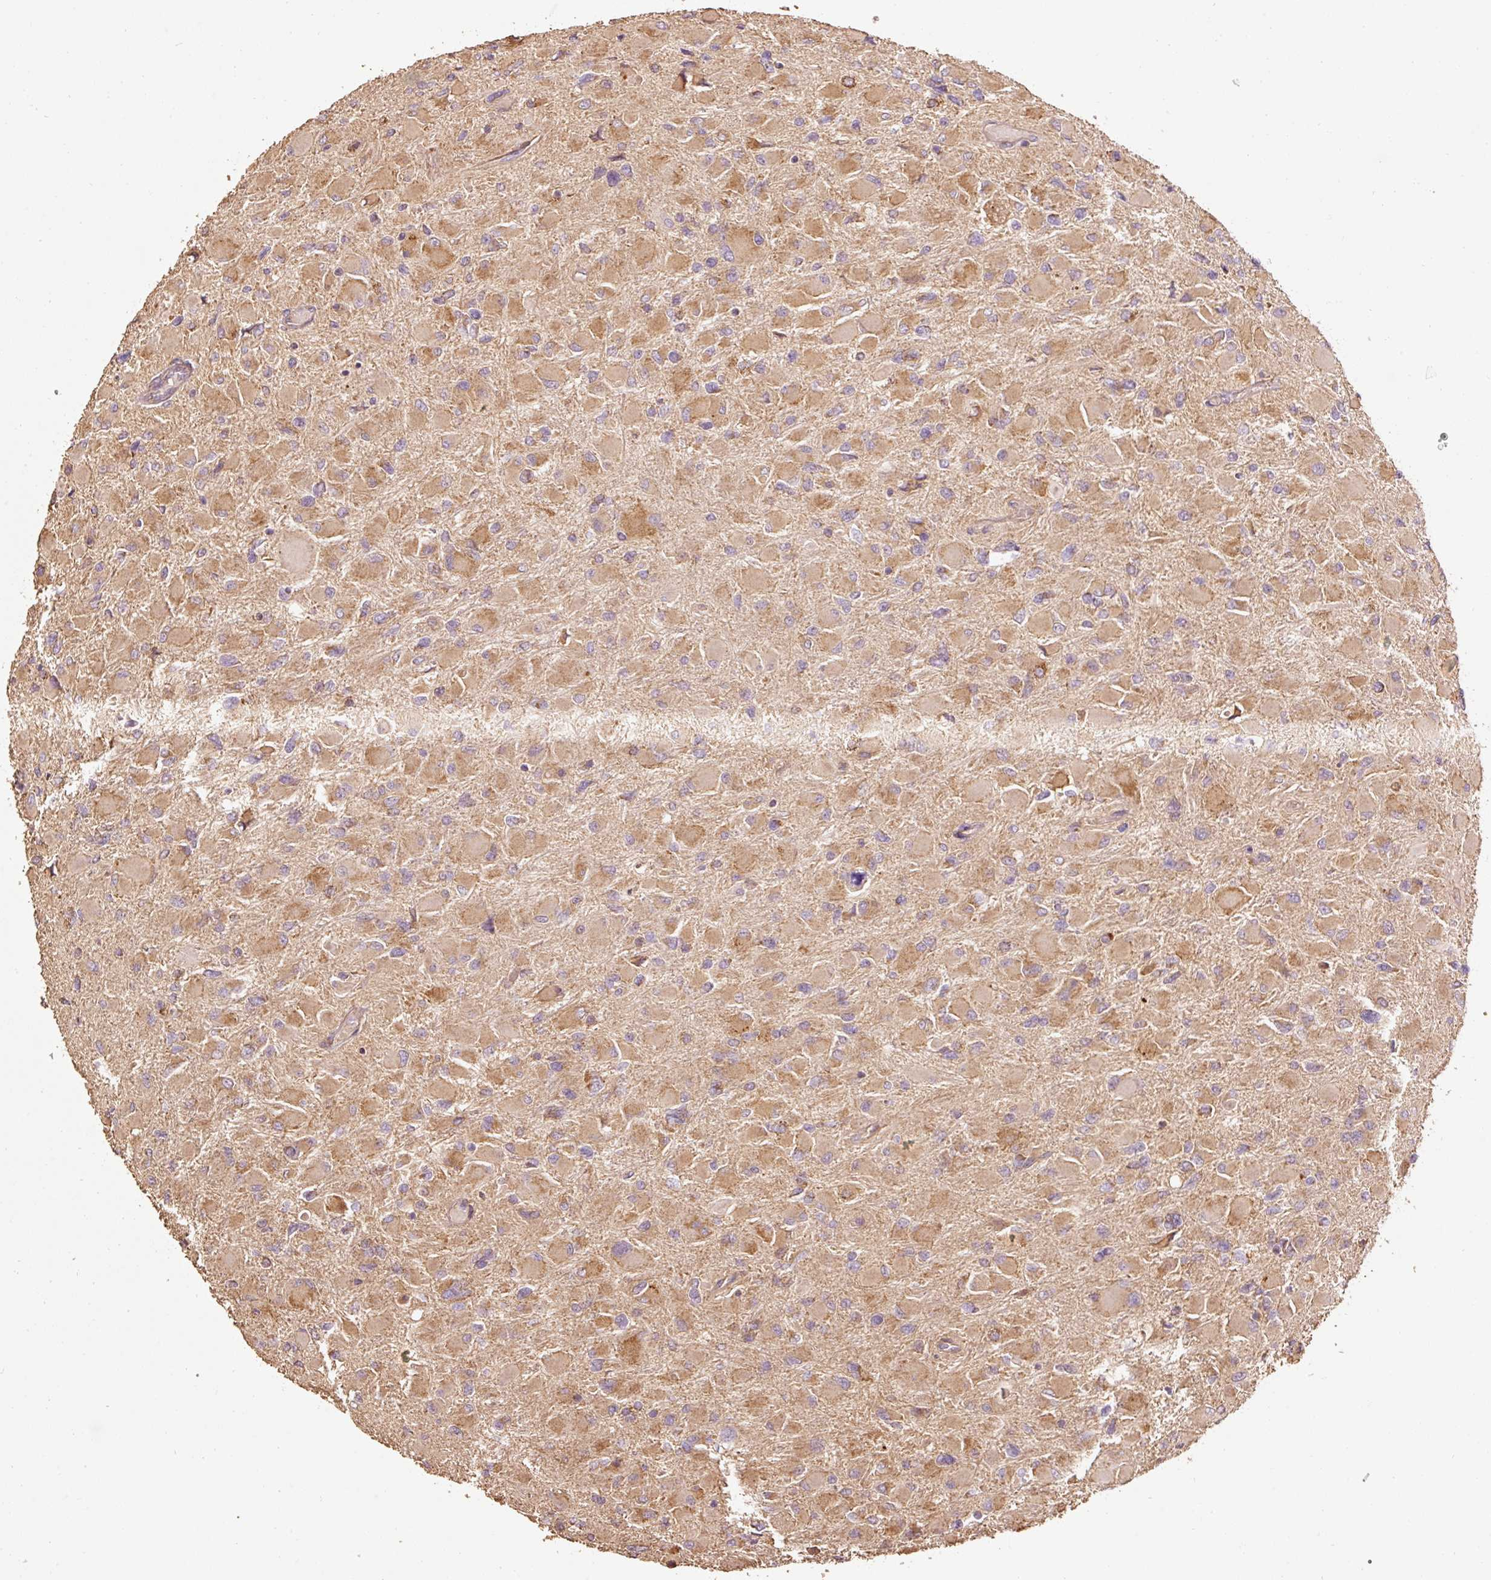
{"staining": {"intensity": "moderate", "quantity": "25%-75%", "location": "cytoplasmic/membranous"}, "tissue": "glioma", "cell_type": "Tumor cells", "image_type": "cancer", "snomed": [{"axis": "morphology", "description": "Glioma, malignant, High grade"}, {"axis": "topography", "description": "Cerebral cortex"}], "caption": "The histopathology image demonstrates staining of malignant glioma (high-grade), revealing moderate cytoplasmic/membranous protein positivity (brown color) within tumor cells.", "gene": "EFHC1", "patient": {"sex": "female", "age": 36}}